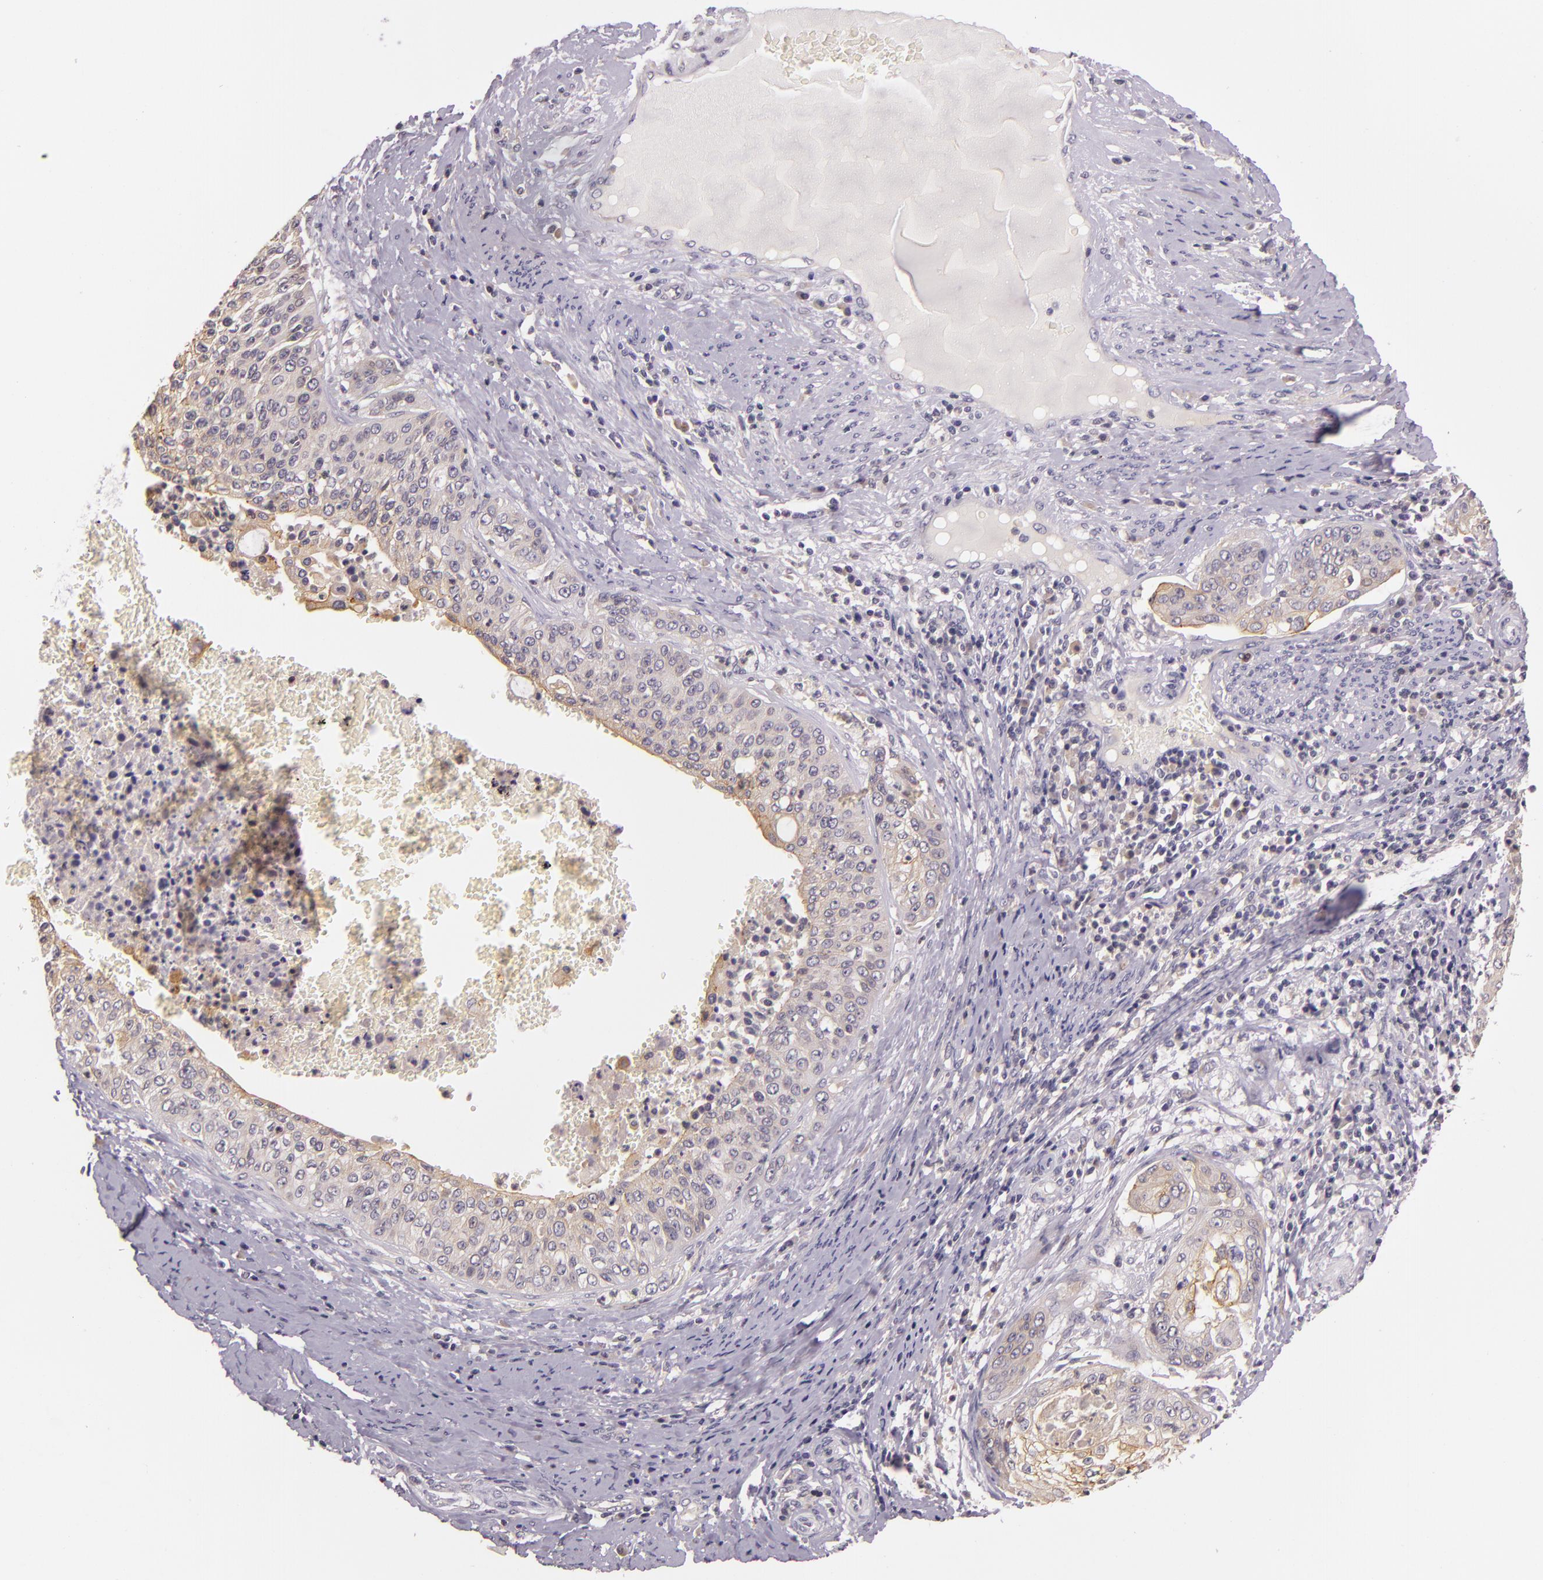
{"staining": {"intensity": "weak", "quantity": "25%-75%", "location": "cytoplasmic/membranous"}, "tissue": "cervical cancer", "cell_type": "Tumor cells", "image_type": "cancer", "snomed": [{"axis": "morphology", "description": "Squamous cell carcinoma, NOS"}, {"axis": "topography", "description": "Cervix"}], "caption": "Weak cytoplasmic/membranous staining is appreciated in approximately 25%-75% of tumor cells in cervical squamous cell carcinoma.", "gene": "ARMH4", "patient": {"sex": "female", "age": 41}}